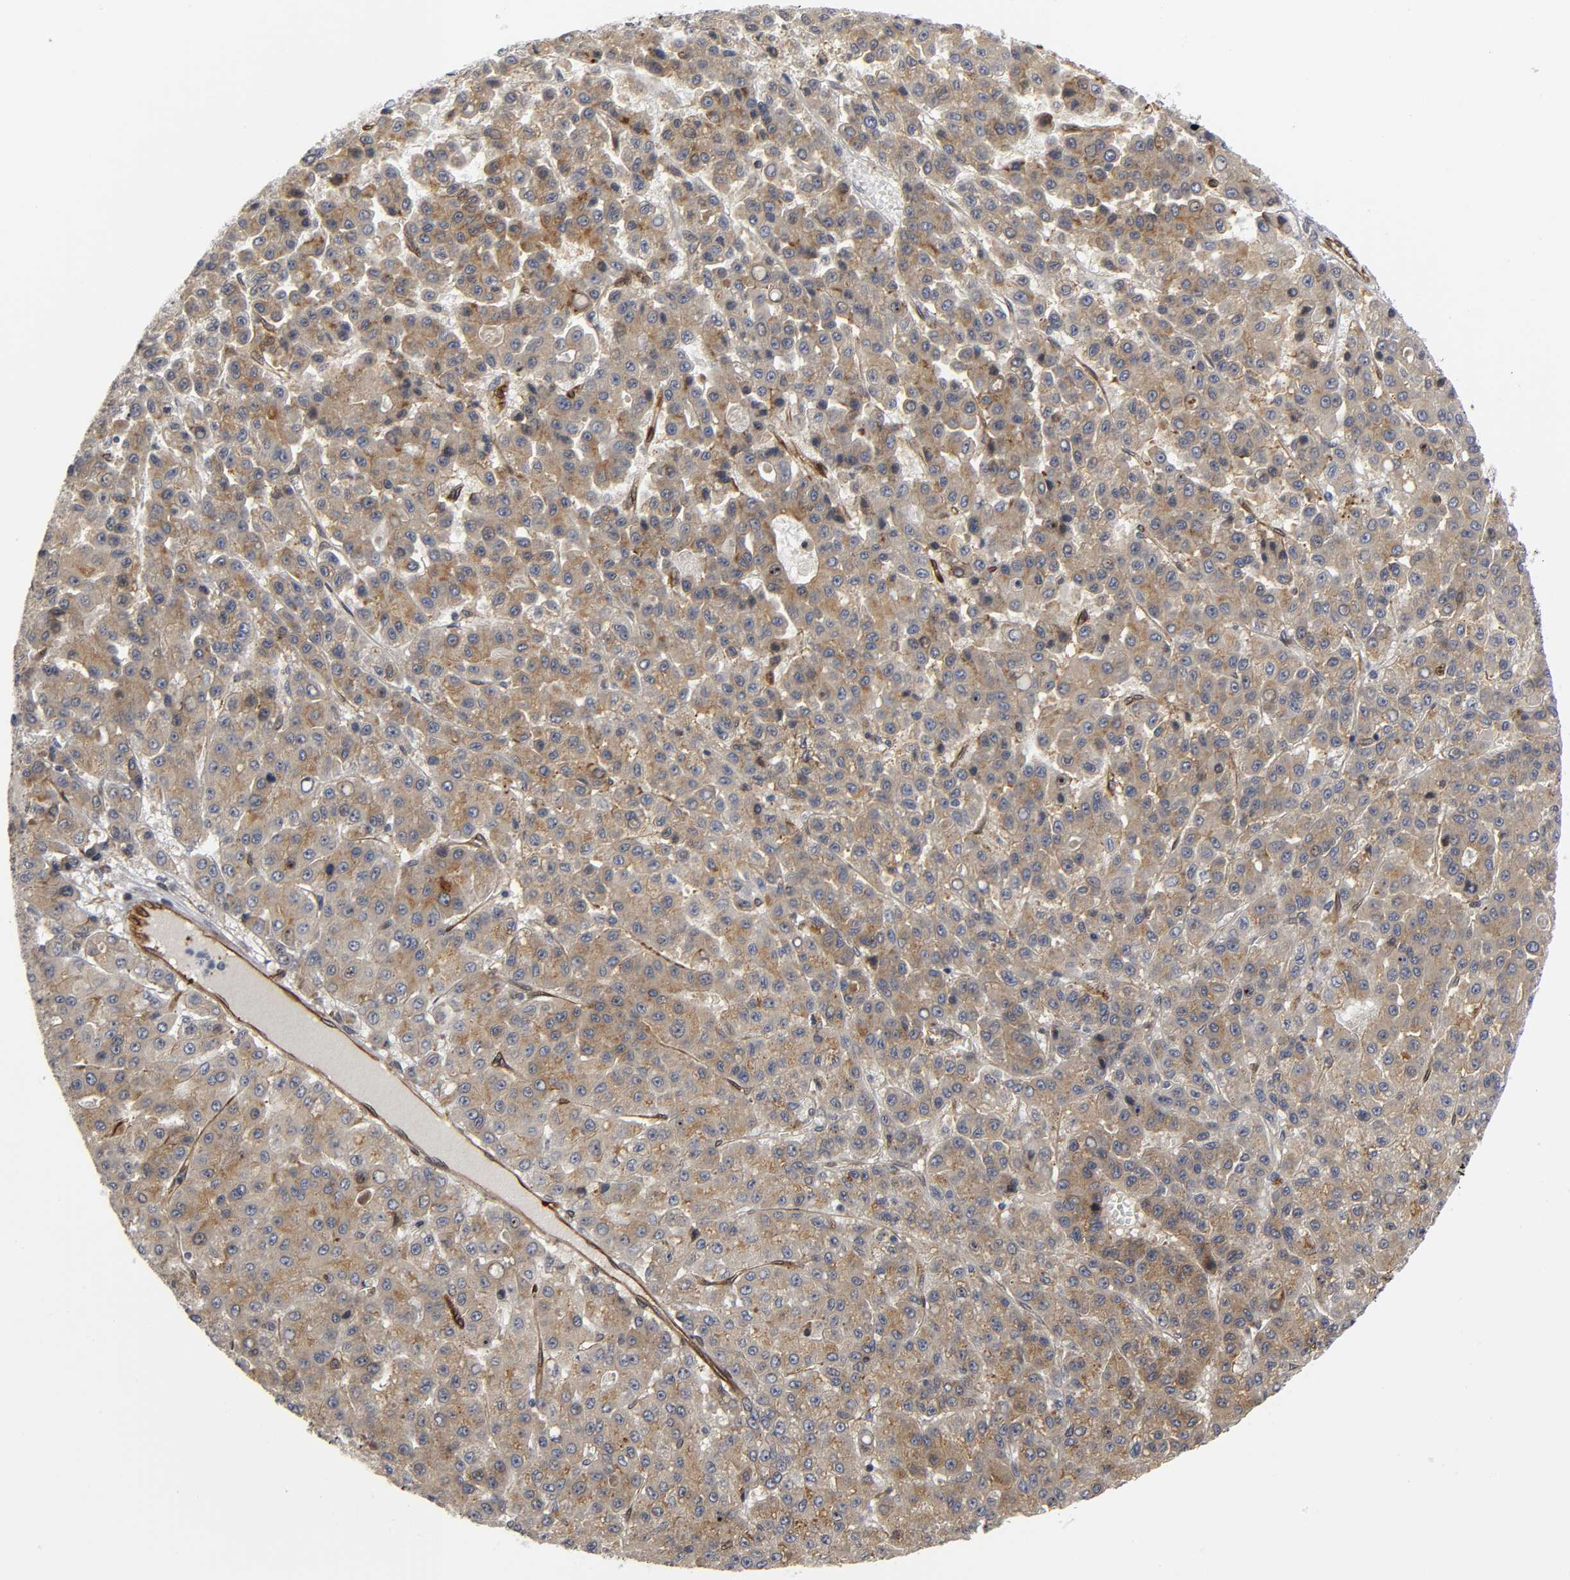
{"staining": {"intensity": "moderate", "quantity": ">75%", "location": "cytoplasmic/membranous"}, "tissue": "liver cancer", "cell_type": "Tumor cells", "image_type": "cancer", "snomed": [{"axis": "morphology", "description": "Carcinoma, Hepatocellular, NOS"}, {"axis": "topography", "description": "Liver"}], "caption": "There is medium levels of moderate cytoplasmic/membranous staining in tumor cells of hepatocellular carcinoma (liver), as demonstrated by immunohistochemical staining (brown color).", "gene": "ASB6", "patient": {"sex": "male", "age": 70}}